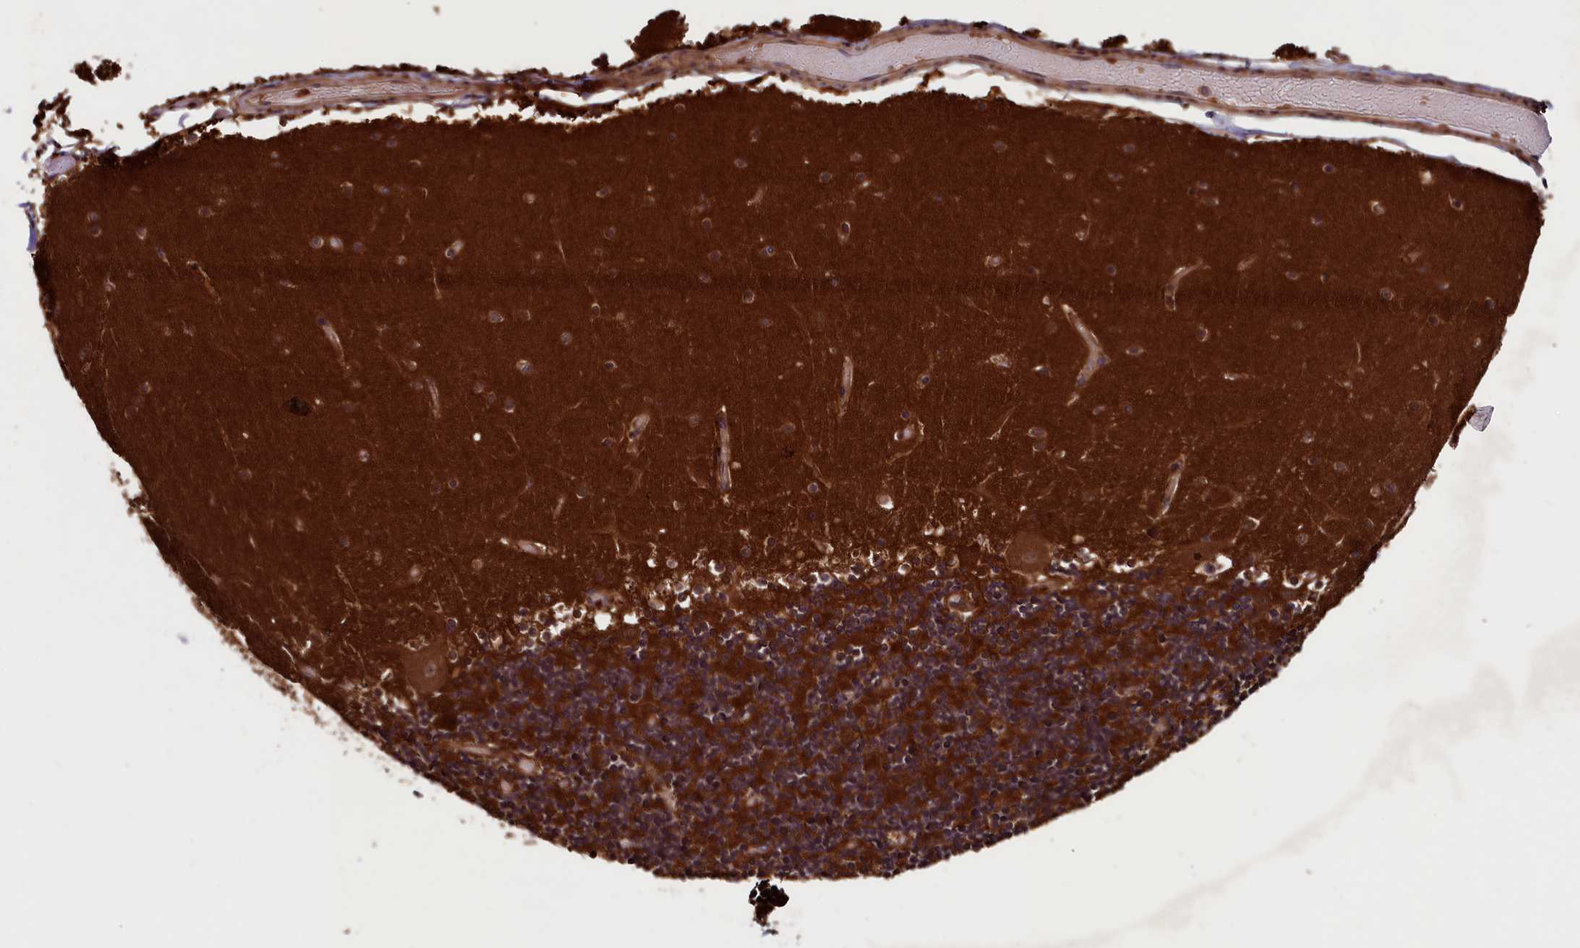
{"staining": {"intensity": "strong", "quantity": ">75%", "location": "cytoplasmic/membranous"}, "tissue": "cerebellum", "cell_type": "Cells in granular layer", "image_type": "normal", "snomed": [{"axis": "morphology", "description": "Normal tissue, NOS"}, {"axis": "topography", "description": "Cerebellum"}], "caption": "Cerebellum stained with immunohistochemistry (IHC) demonstrates strong cytoplasmic/membranous staining in about >75% of cells in granular layer.", "gene": "BLTP3B", "patient": {"sex": "female", "age": 28}}